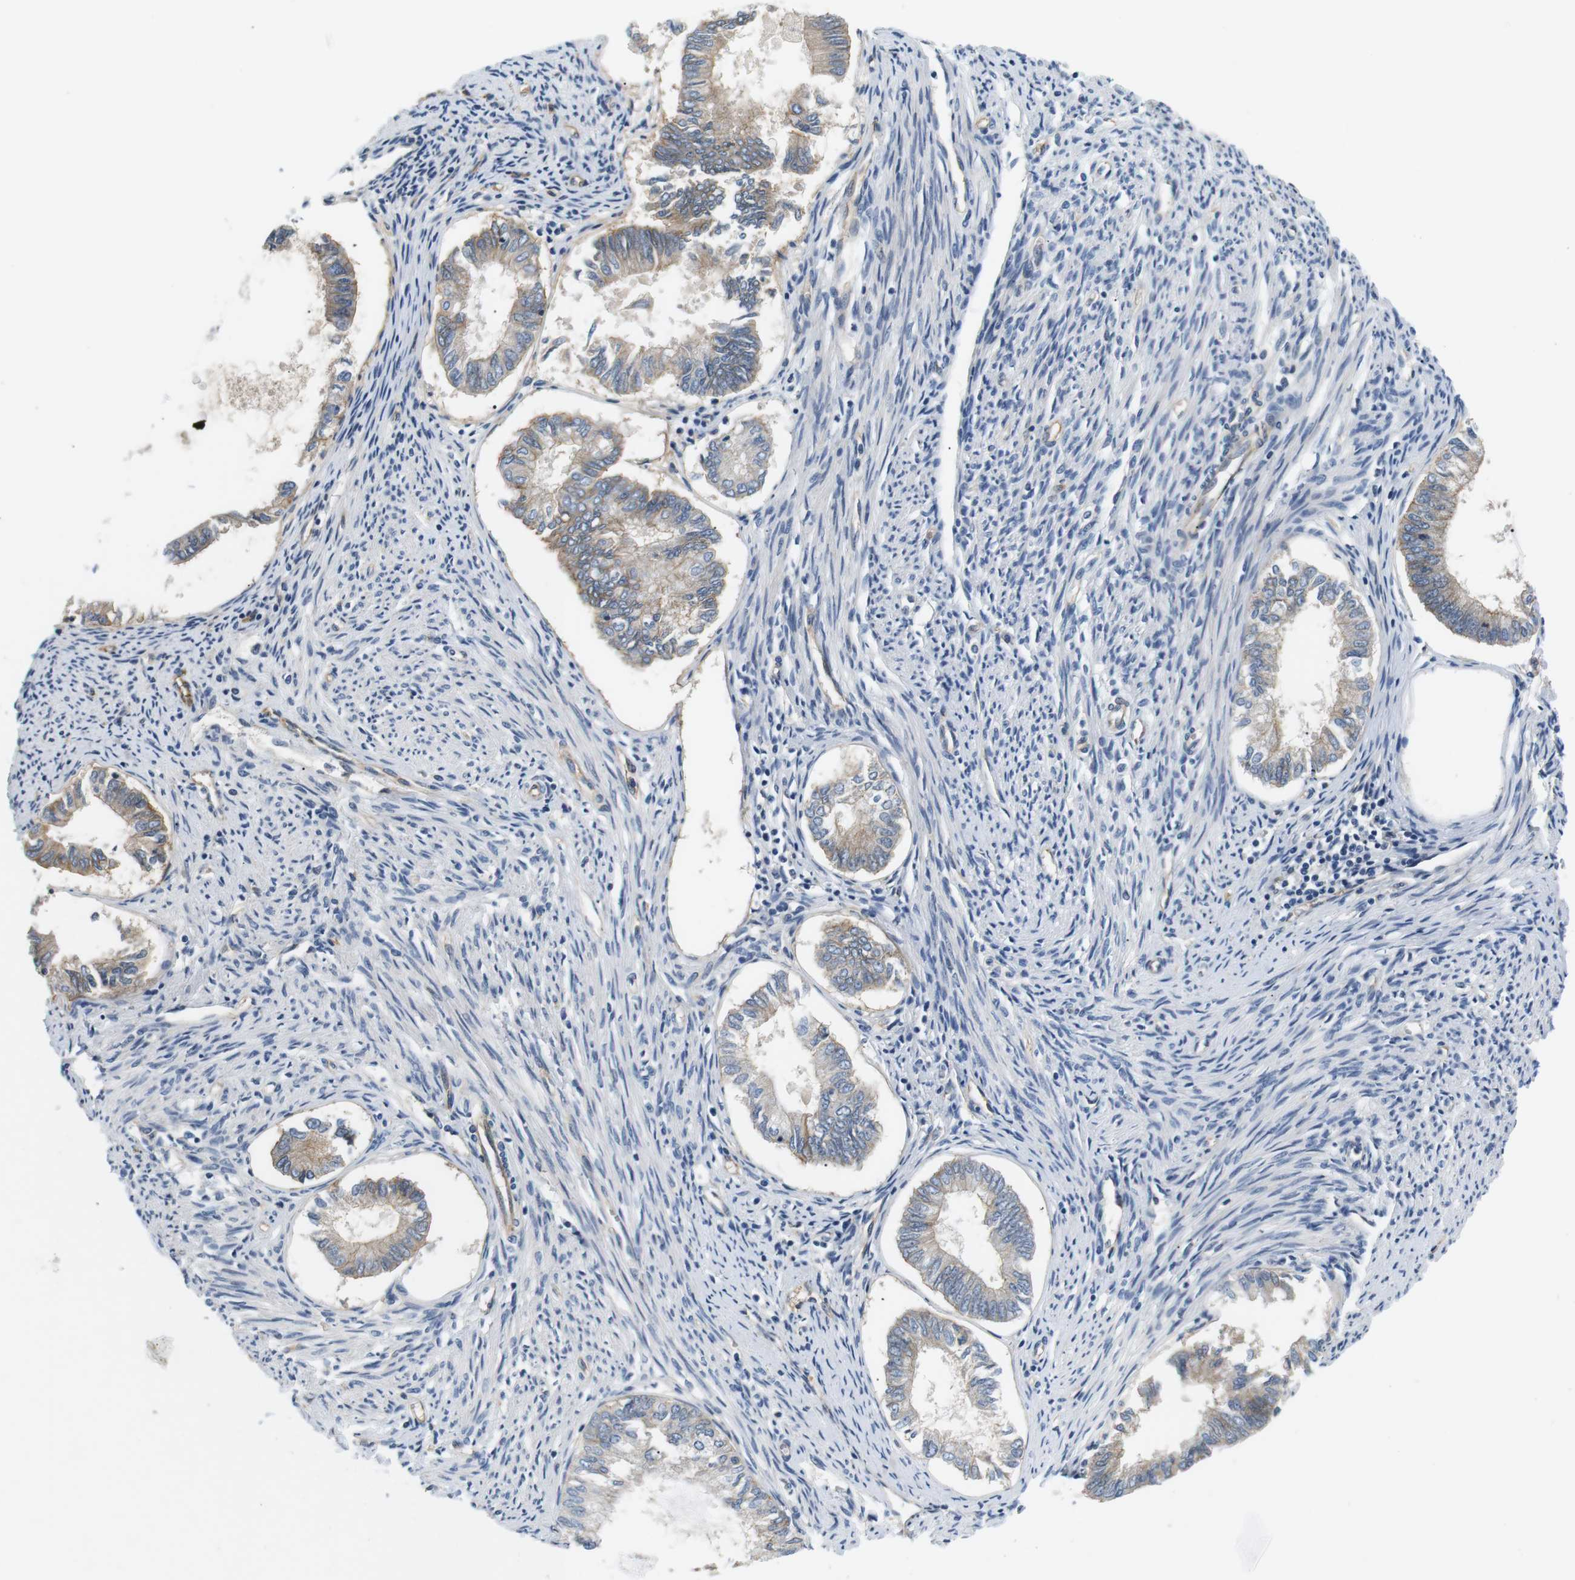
{"staining": {"intensity": "moderate", "quantity": "<25%", "location": "cytoplasmic/membranous"}, "tissue": "endometrial cancer", "cell_type": "Tumor cells", "image_type": "cancer", "snomed": [{"axis": "morphology", "description": "Adenocarcinoma, NOS"}, {"axis": "topography", "description": "Endometrium"}], "caption": "There is low levels of moderate cytoplasmic/membranous staining in tumor cells of endometrial adenocarcinoma, as demonstrated by immunohistochemical staining (brown color).", "gene": "SLC30A1", "patient": {"sex": "female", "age": 86}}